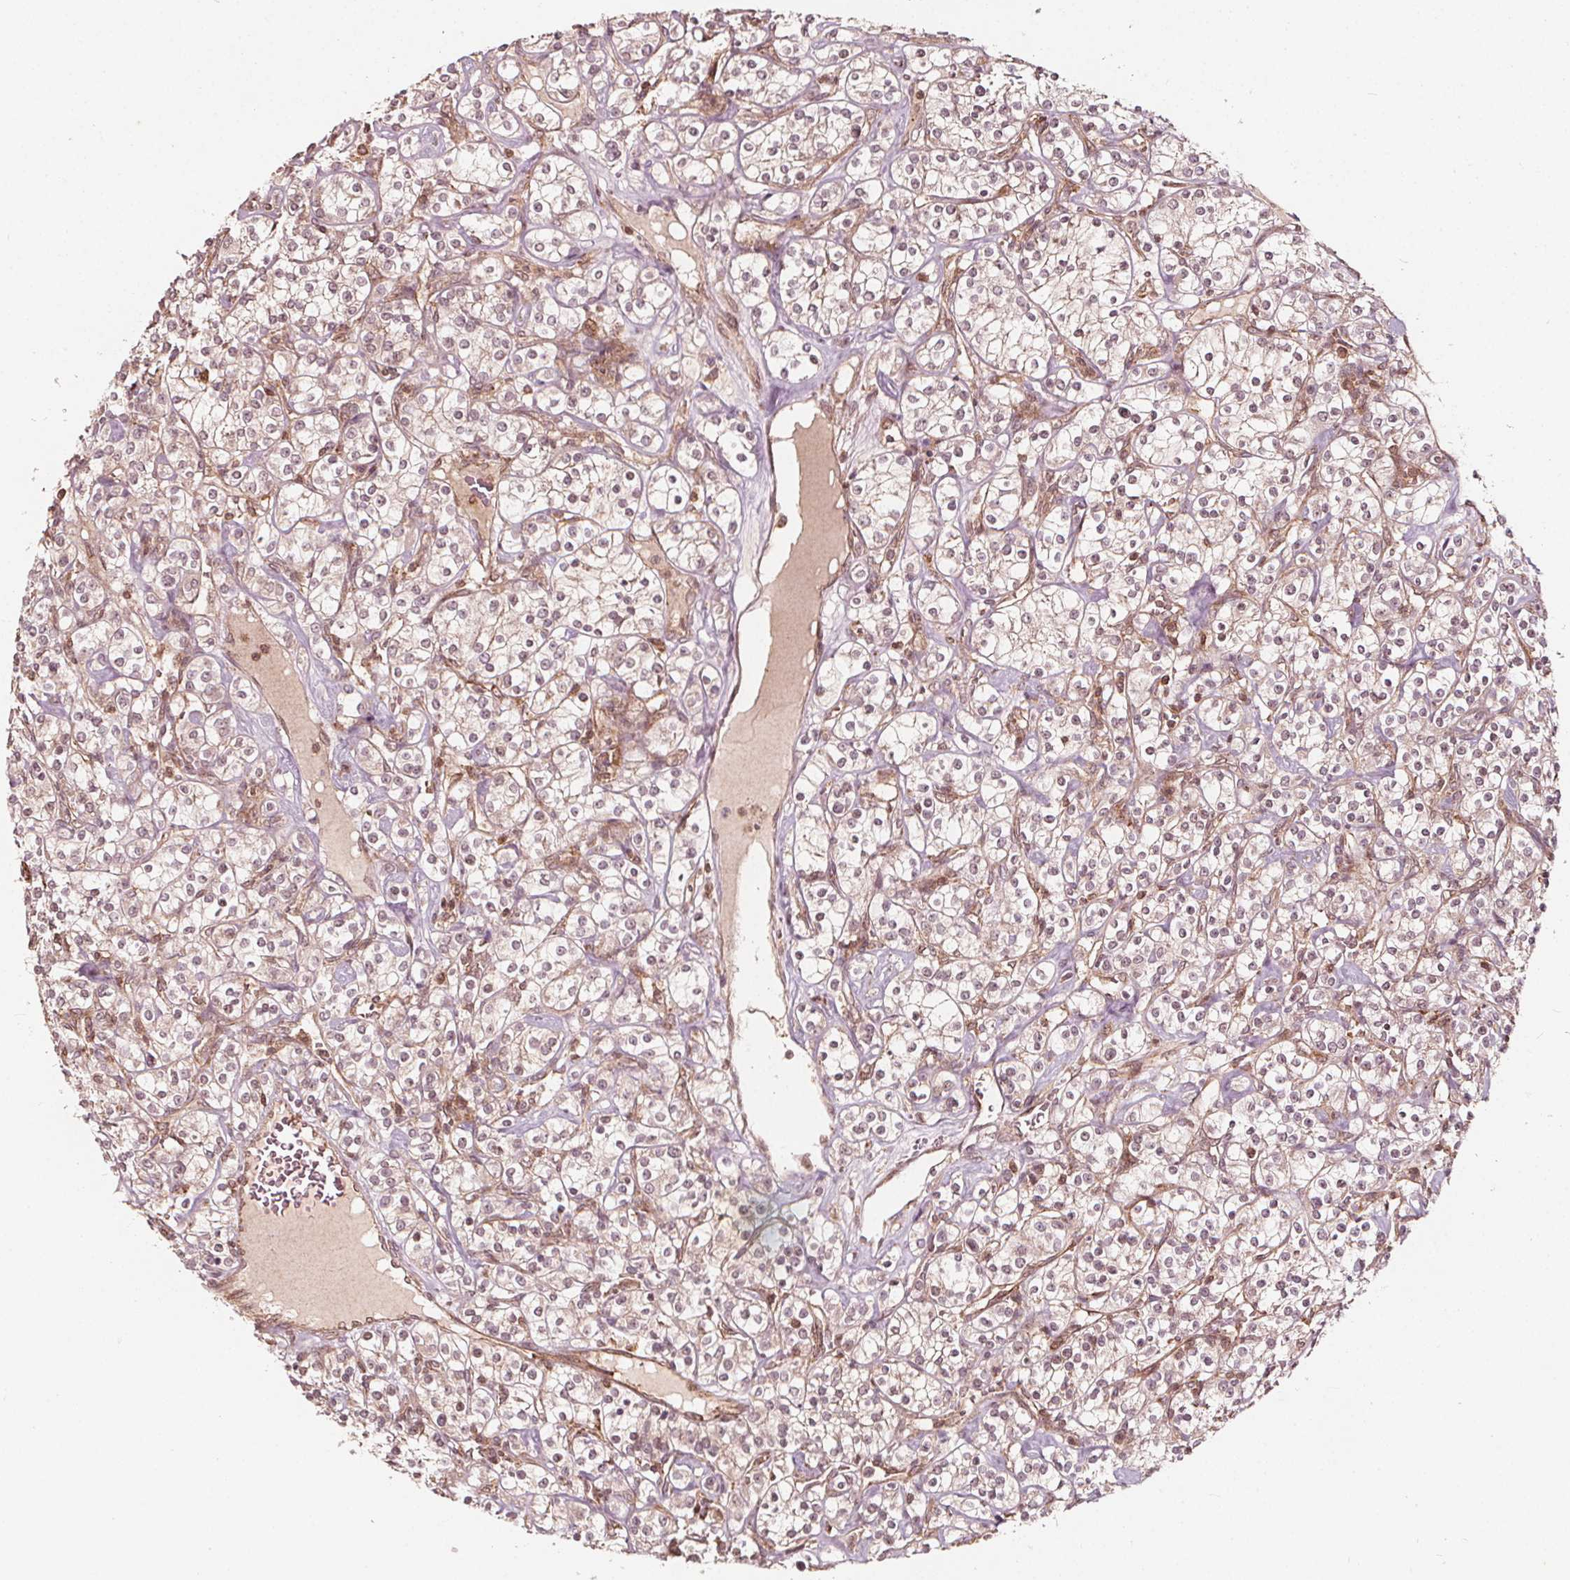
{"staining": {"intensity": "weak", "quantity": ">75%", "location": "cytoplasmic/membranous"}, "tissue": "renal cancer", "cell_type": "Tumor cells", "image_type": "cancer", "snomed": [{"axis": "morphology", "description": "Adenocarcinoma, NOS"}, {"axis": "topography", "description": "Kidney"}], "caption": "Protein expression analysis of renal cancer shows weak cytoplasmic/membranous staining in approximately >75% of tumor cells.", "gene": "AIP", "patient": {"sex": "male", "age": 77}}